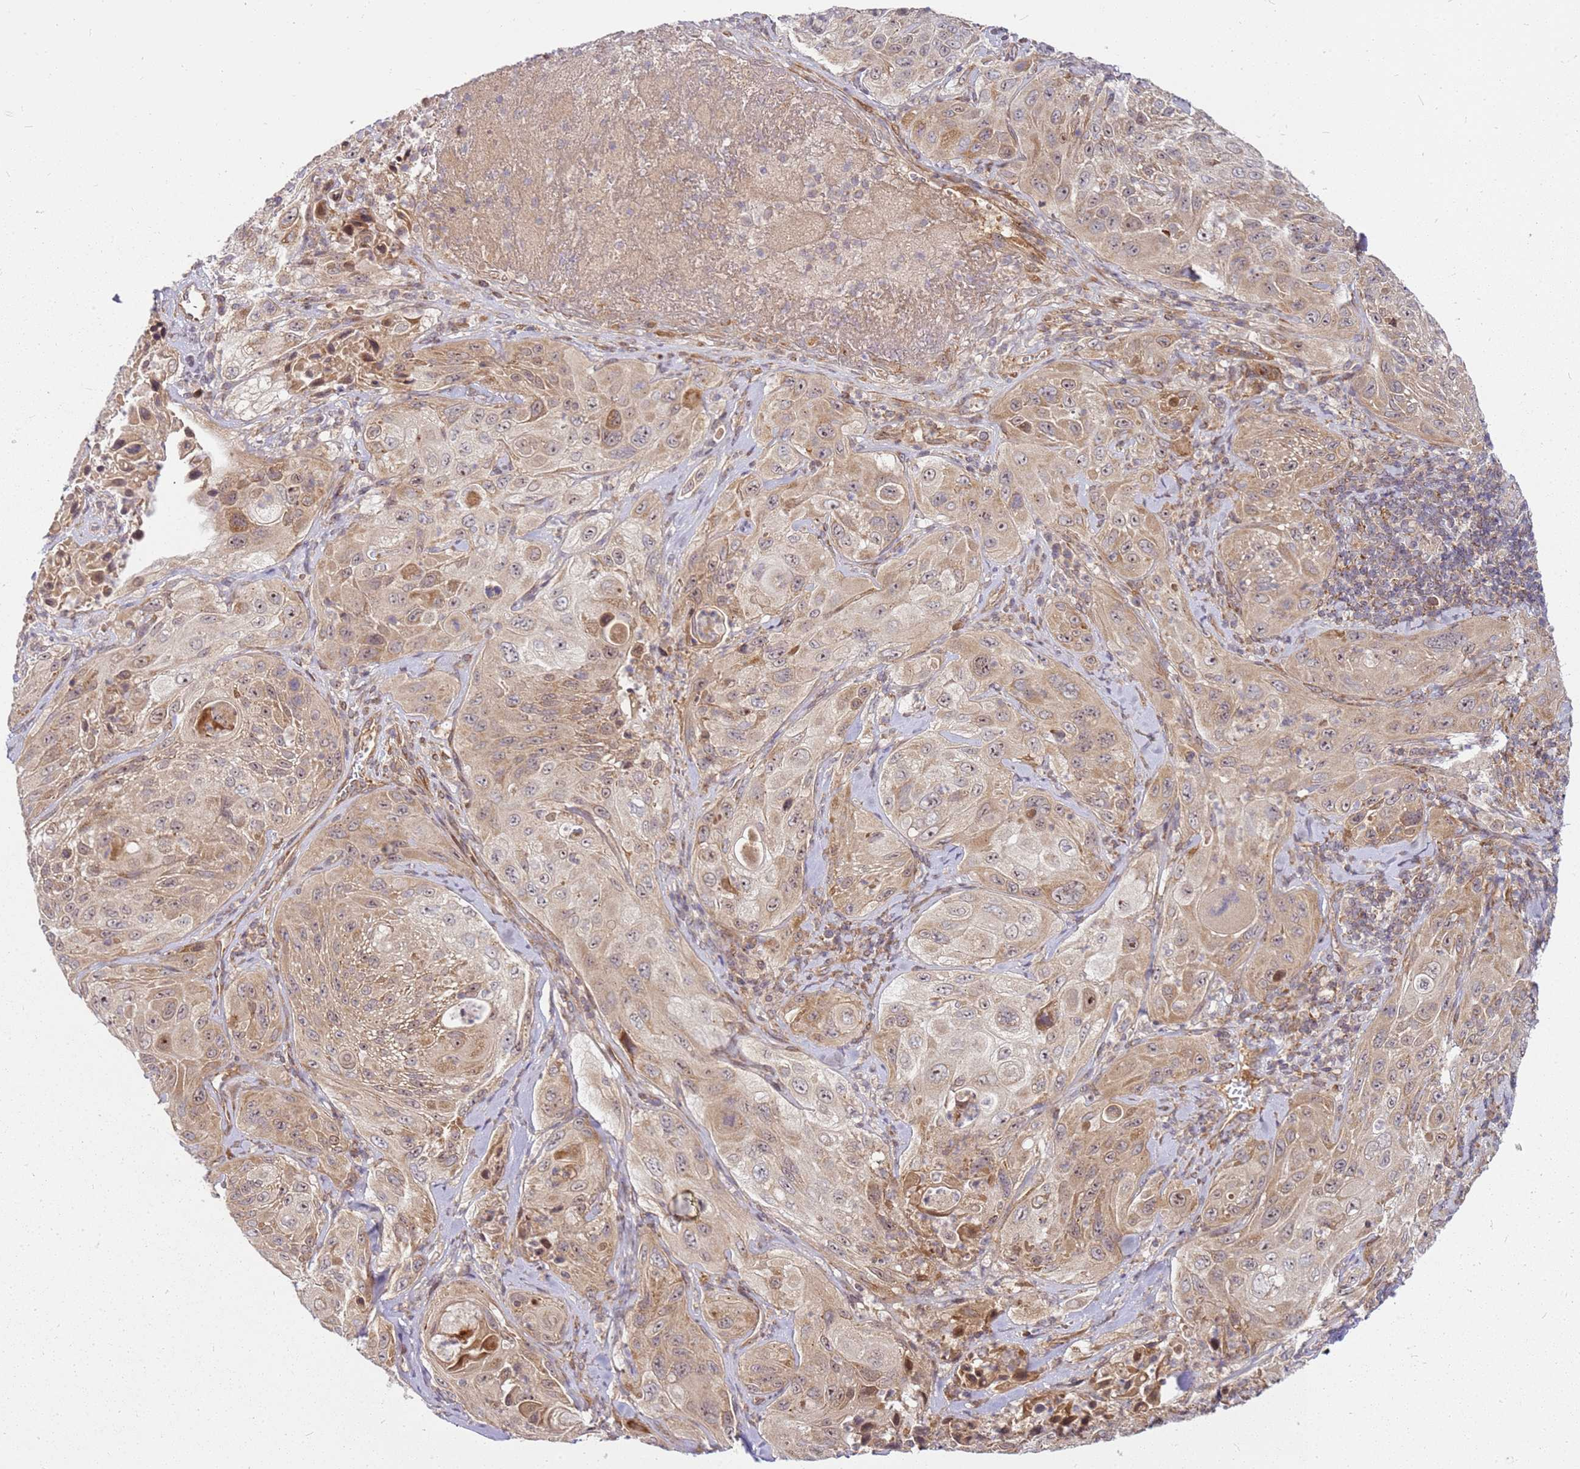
{"staining": {"intensity": "moderate", "quantity": ">75%", "location": "cytoplasmic/membranous"}, "tissue": "cervical cancer", "cell_type": "Tumor cells", "image_type": "cancer", "snomed": [{"axis": "morphology", "description": "Squamous cell carcinoma, NOS"}, {"axis": "topography", "description": "Cervix"}], "caption": "Protein analysis of cervical cancer tissue reveals moderate cytoplasmic/membranous positivity in about >75% of tumor cells. (DAB = brown stain, brightfield microscopy at high magnification).", "gene": "CCDC159", "patient": {"sex": "female", "age": 42}}